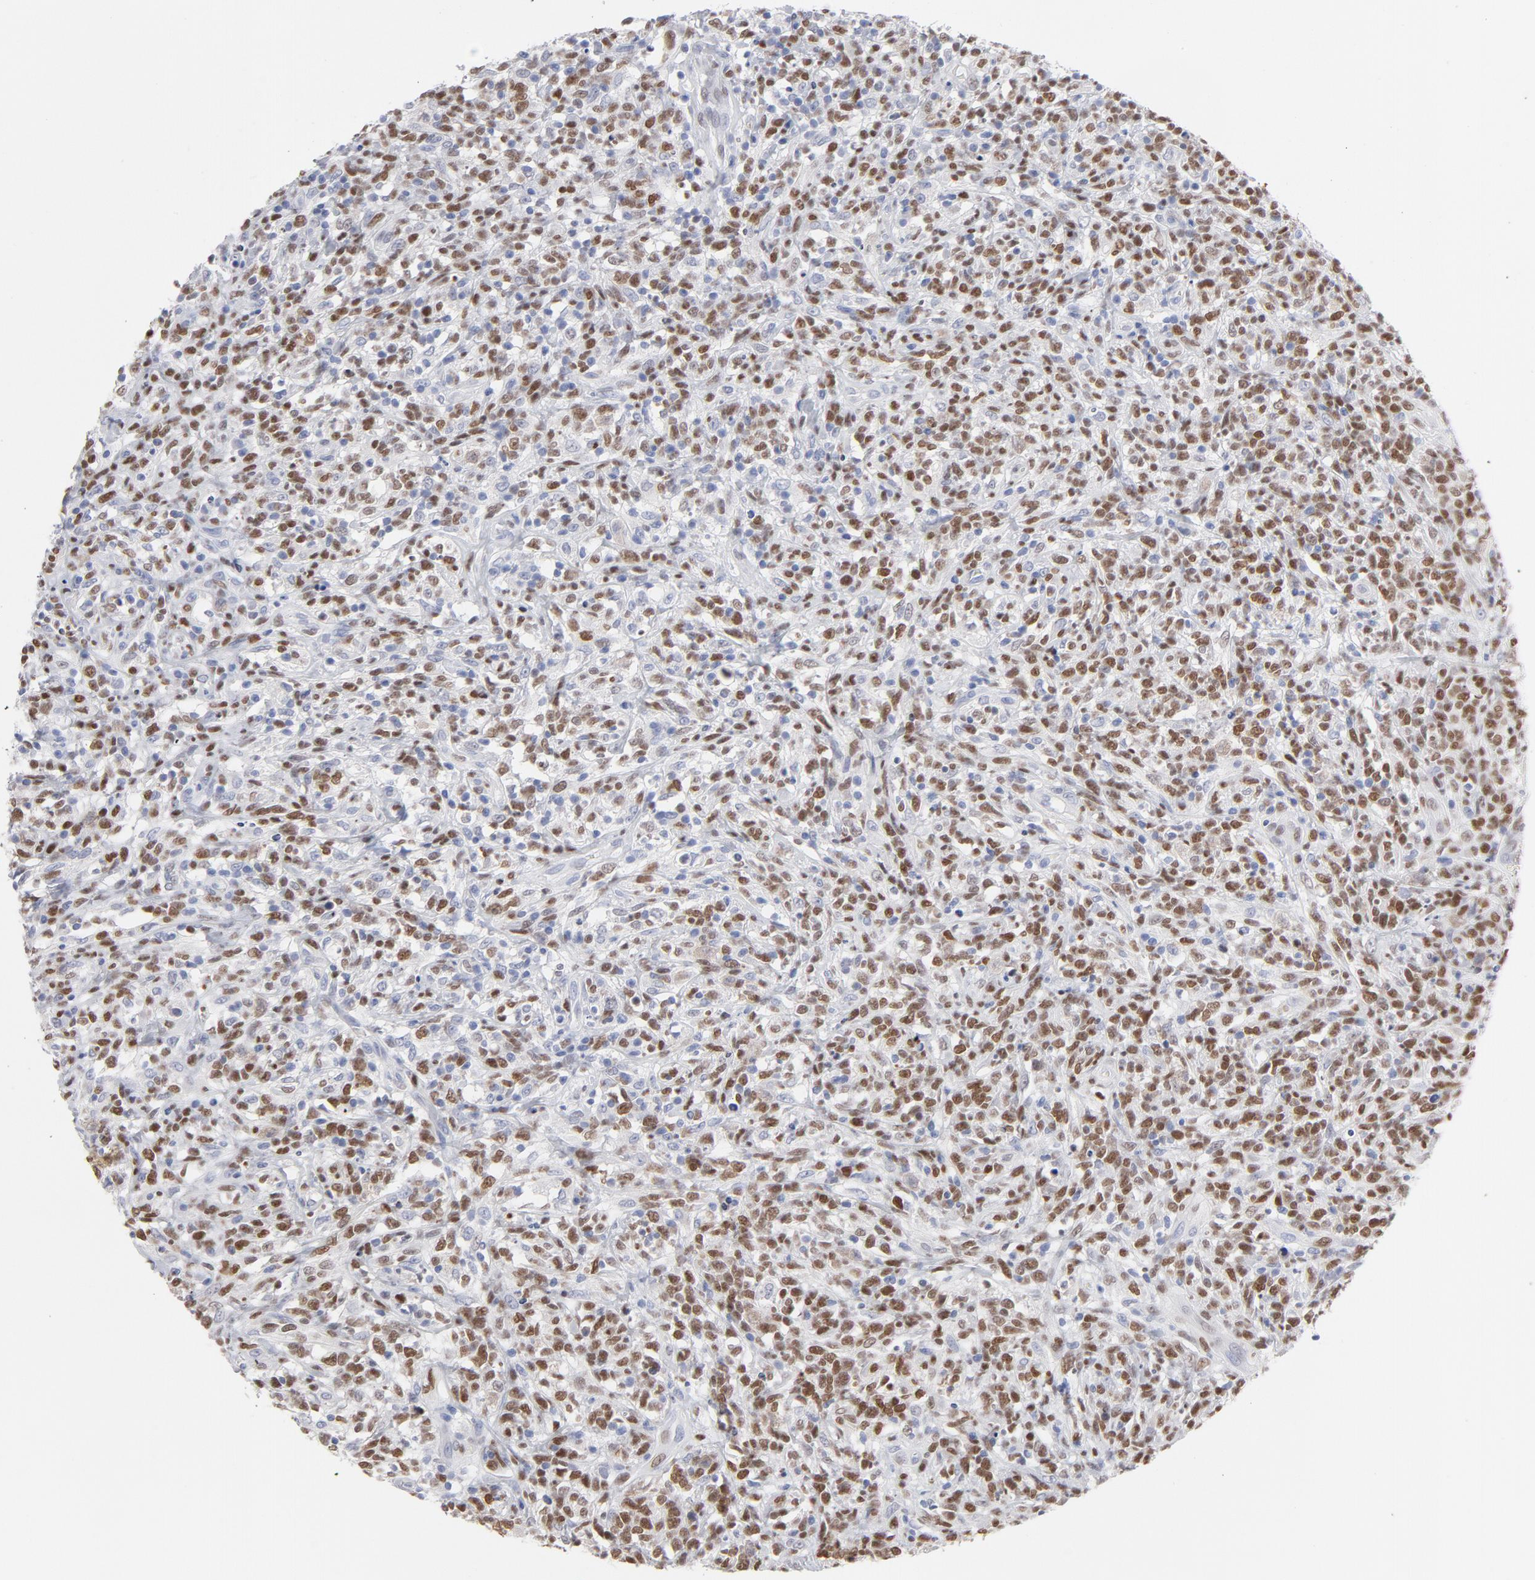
{"staining": {"intensity": "strong", "quantity": "25%-75%", "location": "nuclear"}, "tissue": "lymphoma", "cell_type": "Tumor cells", "image_type": "cancer", "snomed": [{"axis": "morphology", "description": "Malignant lymphoma, non-Hodgkin's type, High grade"}, {"axis": "topography", "description": "Lymph node"}], "caption": "The micrograph exhibits immunohistochemical staining of lymphoma. There is strong nuclear positivity is identified in about 25%-75% of tumor cells. (DAB (3,3'-diaminobenzidine) IHC with brightfield microscopy, high magnification).", "gene": "MCM7", "patient": {"sex": "female", "age": 73}}